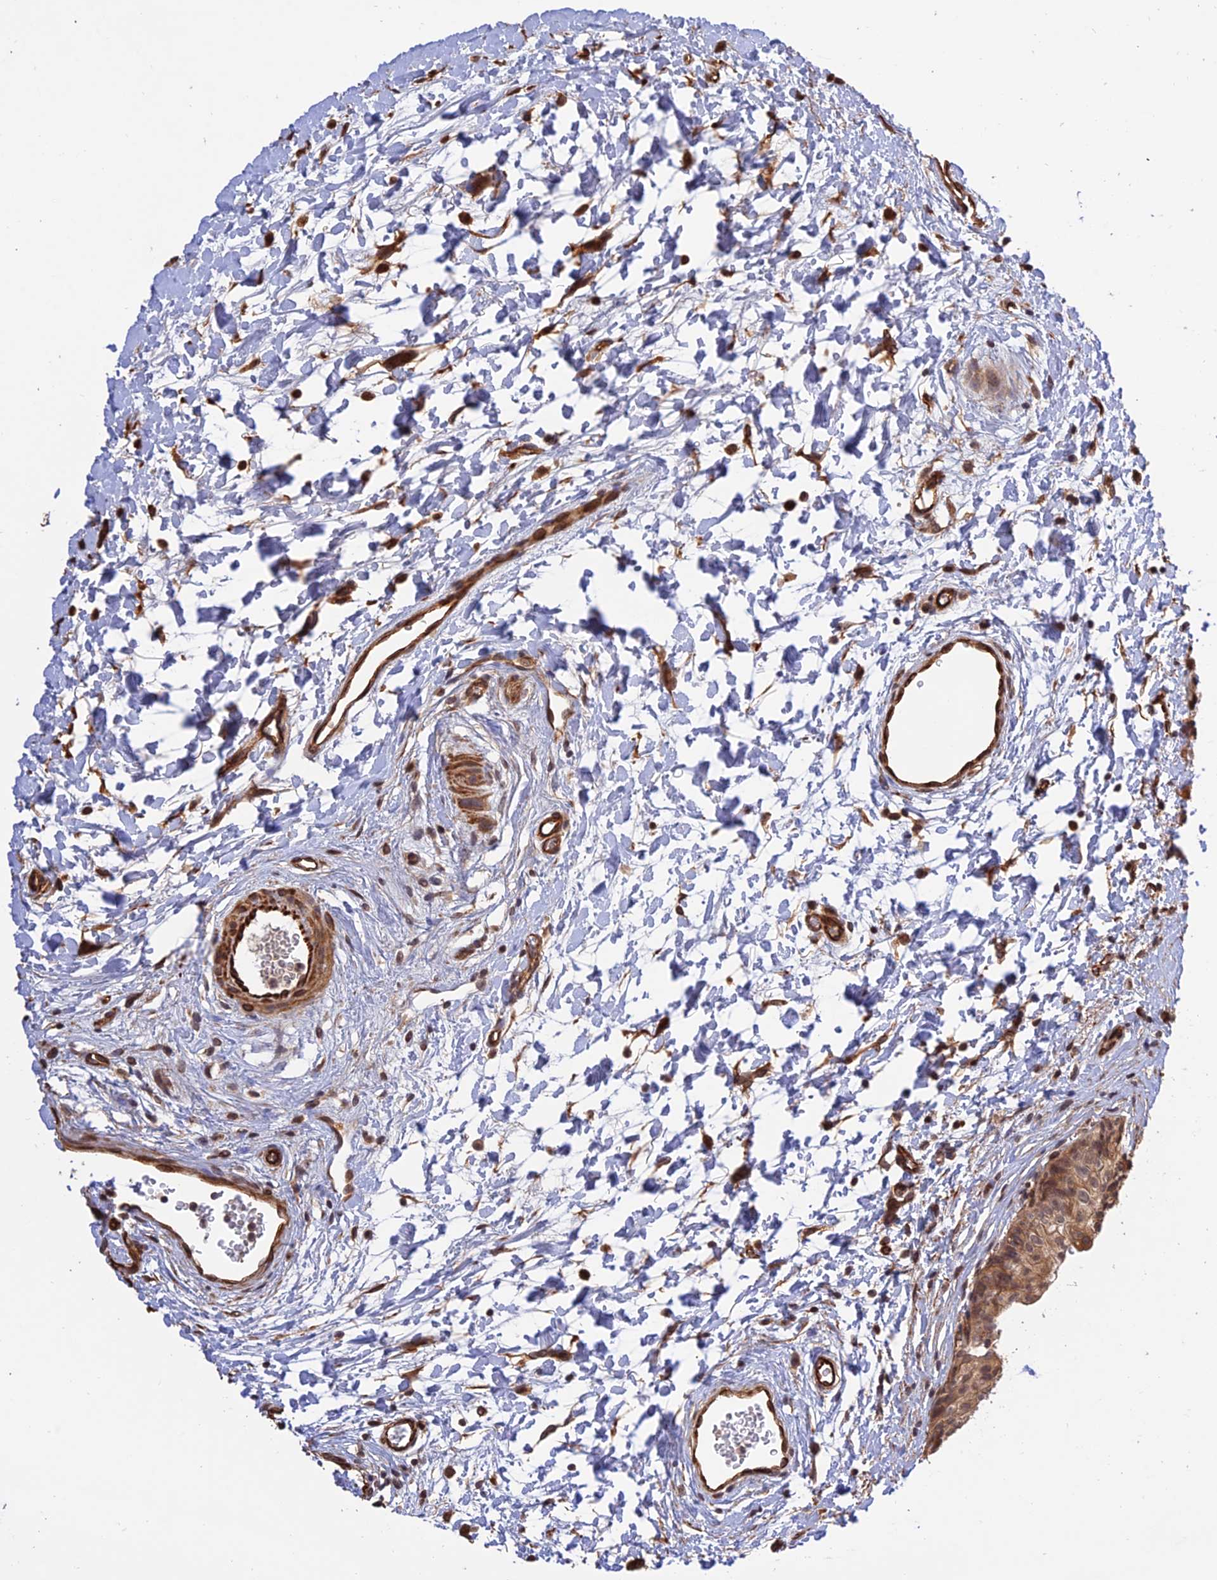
{"staining": {"intensity": "strong", "quantity": ">75%", "location": "cytoplasmic/membranous"}, "tissue": "urinary bladder", "cell_type": "Urothelial cells", "image_type": "normal", "snomed": [{"axis": "morphology", "description": "Normal tissue, NOS"}, {"axis": "topography", "description": "Urinary bladder"}], "caption": "Urinary bladder stained with DAB (3,3'-diaminobenzidine) immunohistochemistry (IHC) exhibits high levels of strong cytoplasmic/membranous positivity in about >75% of urothelial cells. The protein is stained brown, and the nuclei are stained in blue (DAB IHC with brightfield microscopy, high magnification).", "gene": "CREBL2", "patient": {"sex": "male", "age": 51}}